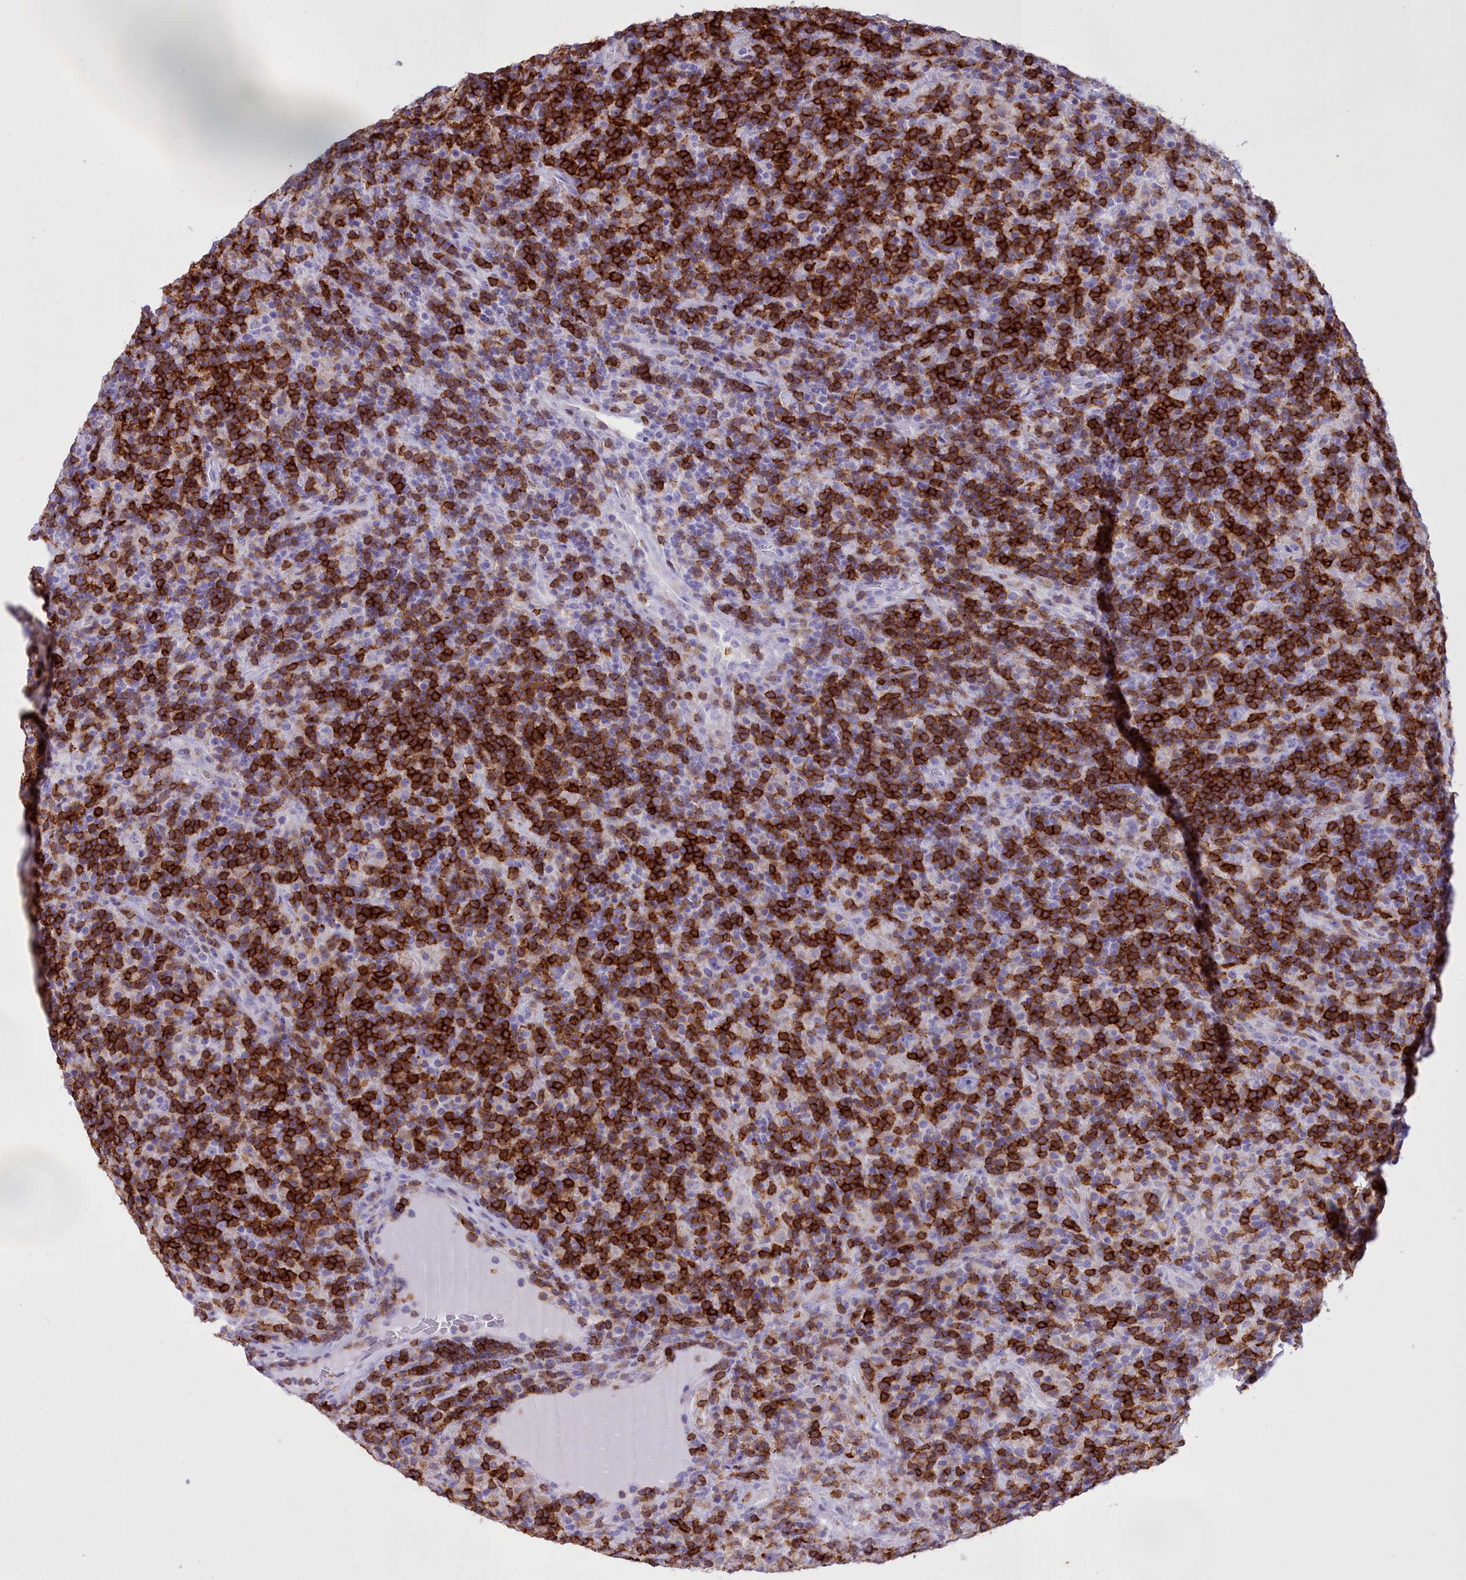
{"staining": {"intensity": "negative", "quantity": "none", "location": "none"}, "tissue": "lymphoma", "cell_type": "Tumor cells", "image_type": "cancer", "snomed": [{"axis": "morphology", "description": "Hodgkin's disease, NOS"}, {"axis": "topography", "description": "Lymph node"}], "caption": "DAB immunohistochemical staining of lymphoma displays no significant positivity in tumor cells. (Immunohistochemistry (ihc), brightfield microscopy, high magnification).", "gene": "CD5", "patient": {"sex": "male", "age": 70}}